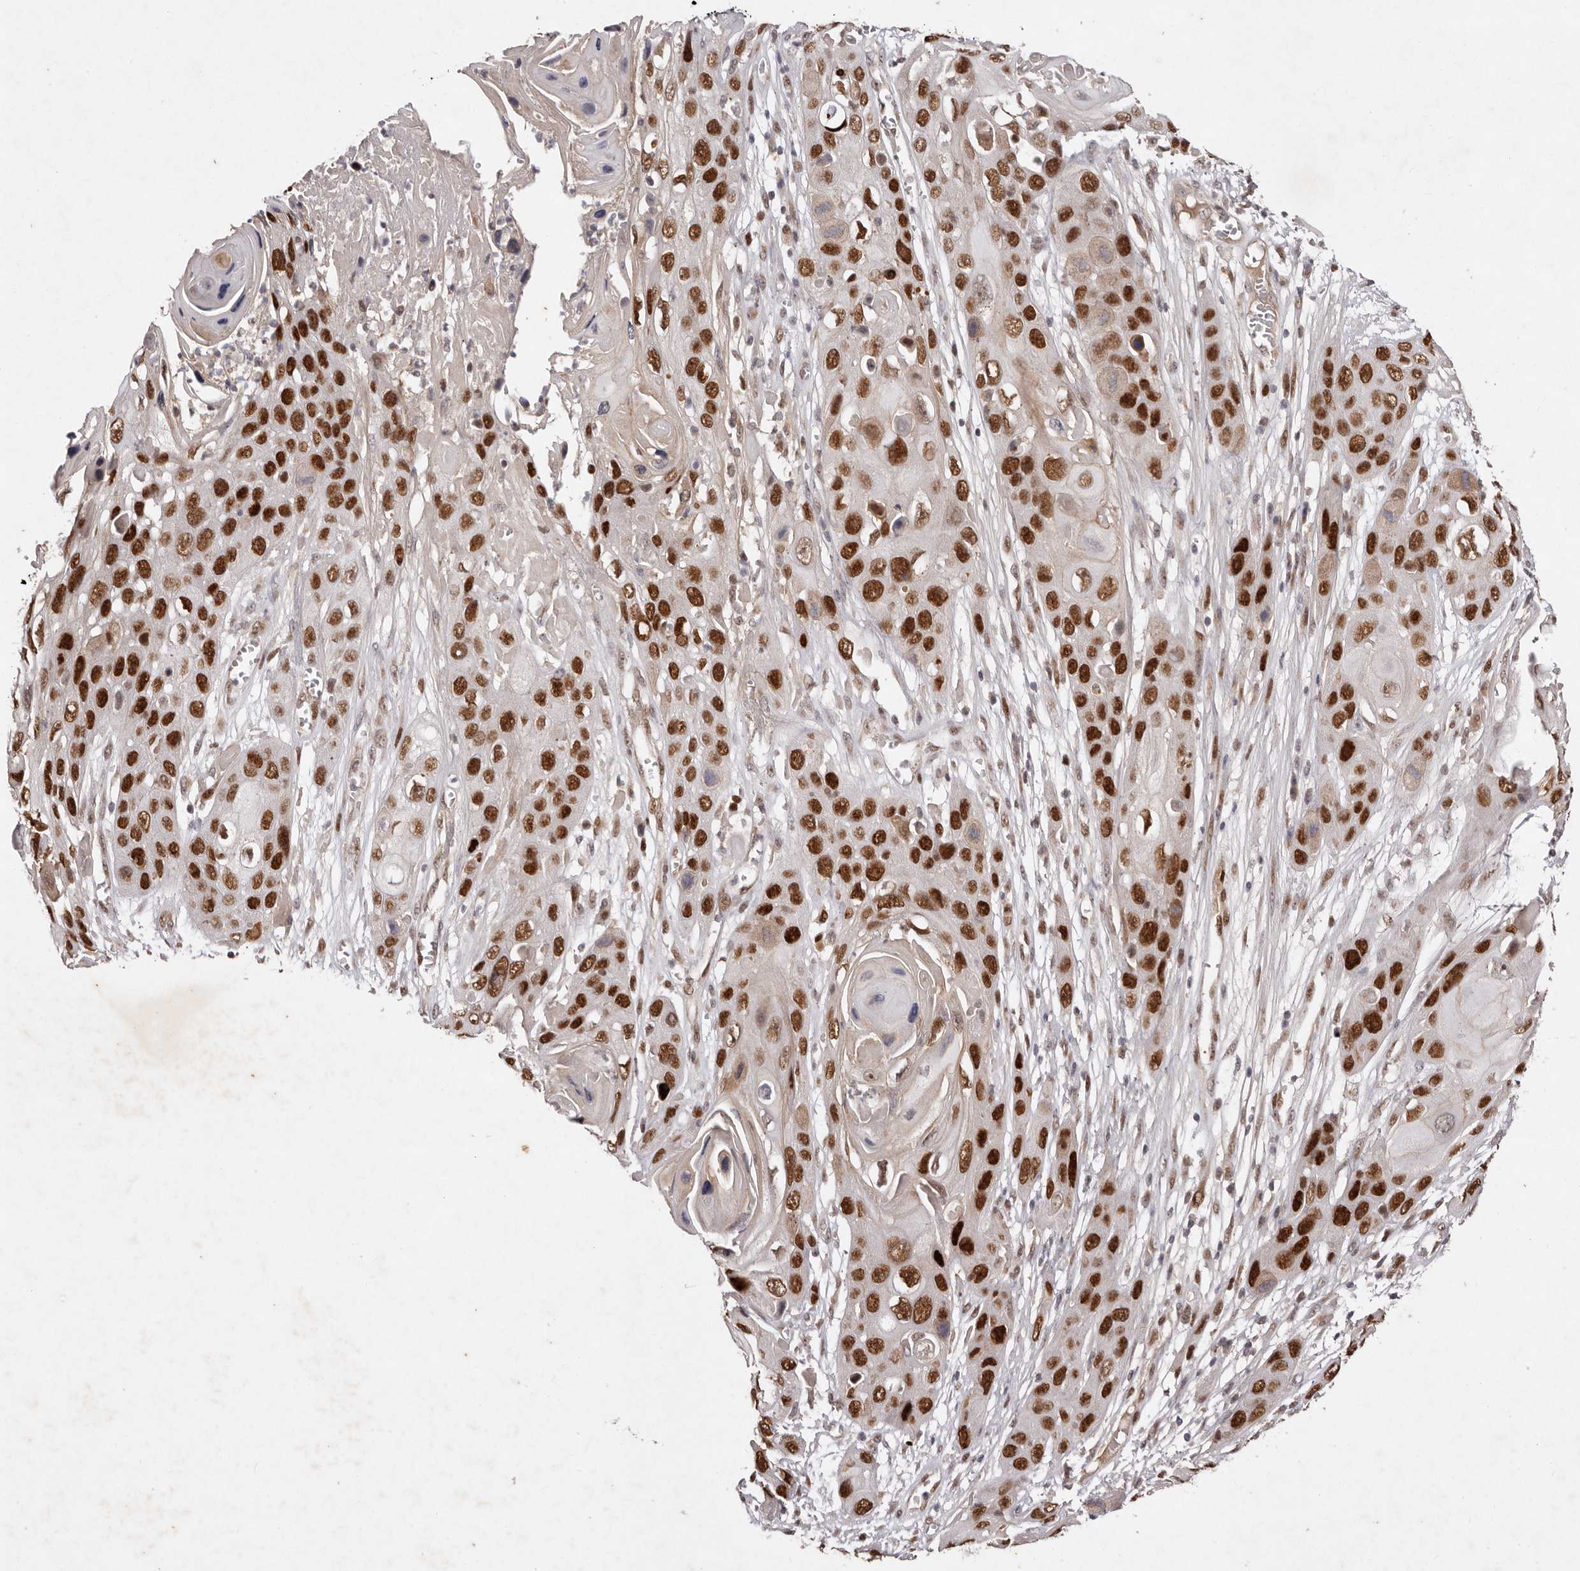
{"staining": {"intensity": "strong", "quantity": ">75%", "location": "nuclear"}, "tissue": "skin cancer", "cell_type": "Tumor cells", "image_type": "cancer", "snomed": [{"axis": "morphology", "description": "Squamous cell carcinoma, NOS"}, {"axis": "topography", "description": "Skin"}], "caption": "This histopathology image reveals immunohistochemistry (IHC) staining of human squamous cell carcinoma (skin), with high strong nuclear expression in approximately >75% of tumor cells.", "gene": "KLF7", "patient": {"sex": "male", "age": 55}}